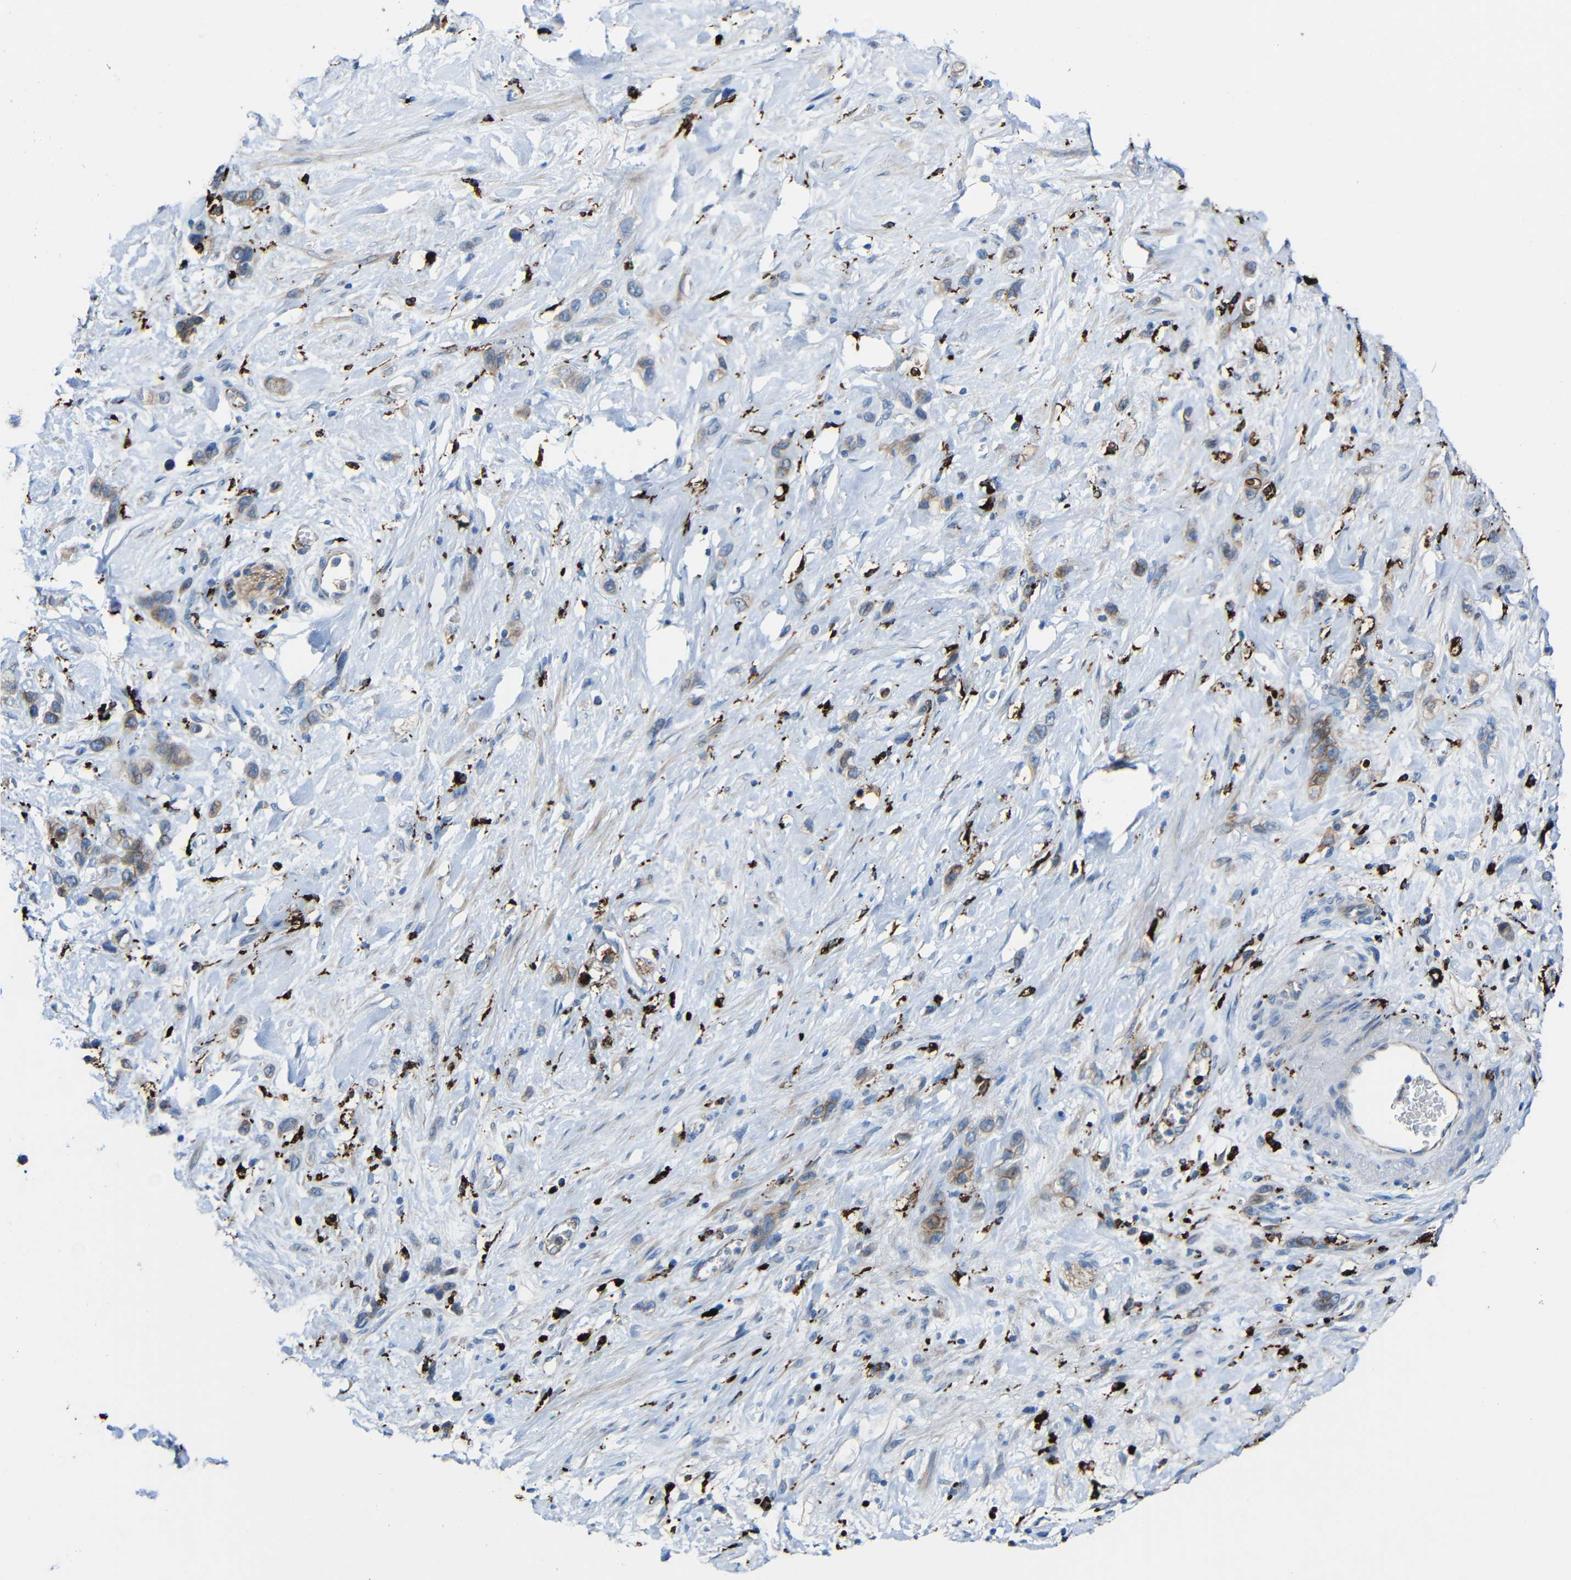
{"staining": {"intensity": "moderate", "quantity": ">75%", "location": "cytoplasmic/membranous"}, "tissue": "stomach cancer", "cell_type": "Tumor cells", "image_type": "cancer", "snomed": [{"axis": "morphology", "description": "Adenocarcinoma, NOS"}, {"axis": "morphology", "description": "Adenocarcinoma, High grade"}, {"axis": "topography", "description": "Stomach, upper"}, {"axis": "topography", "description": "Stomach, lower"}], "caption": "Immunohistochemistry (IHC) image of stomach adenocarcinoma stained for a protein (brown), which exhibits medium levels of moderate cytoplasmic/membranous staining in approximately >75% of tumor cells.", "gene": "HLA-DMA", "patient": {"sex": "female", "age": 65}}